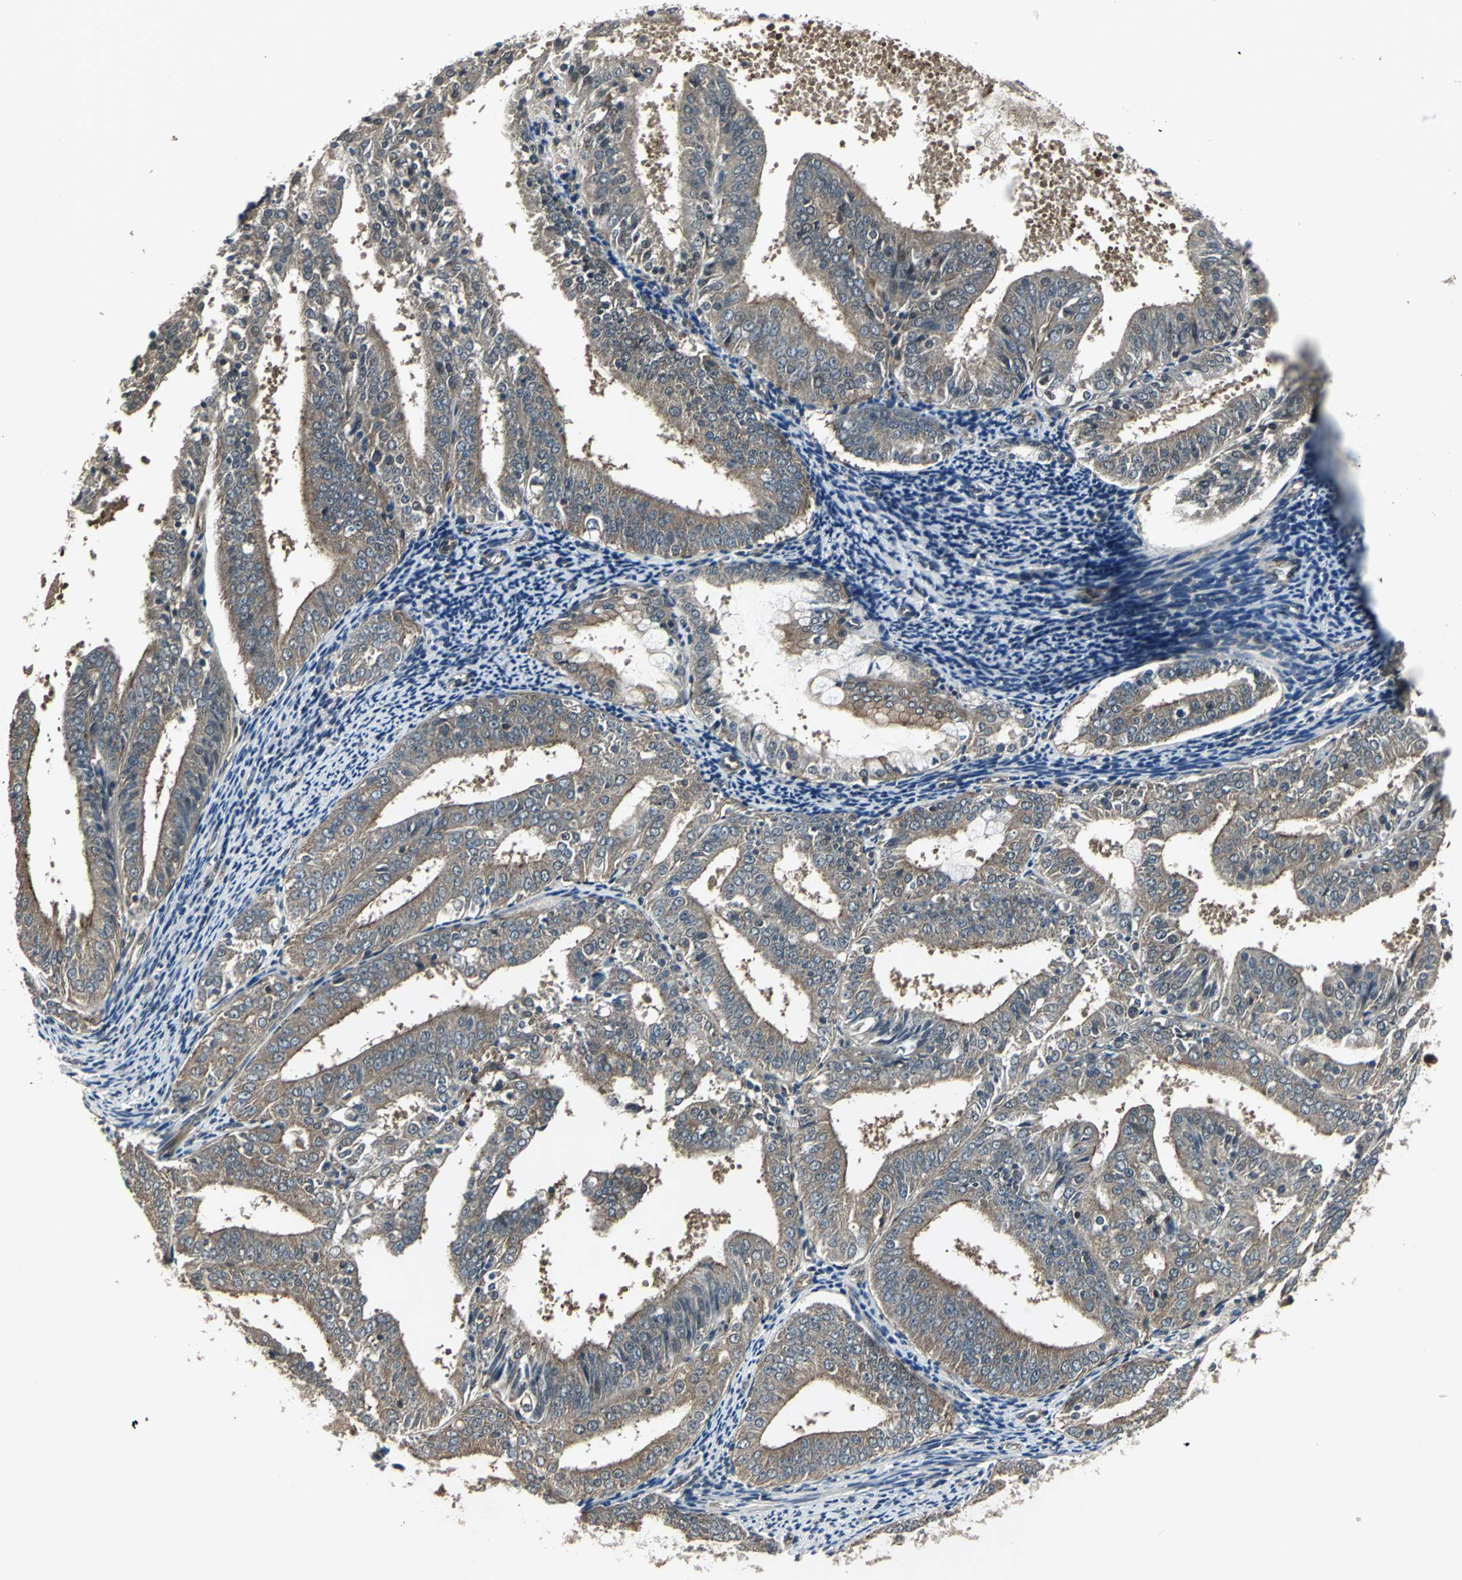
{"staining": {"intensity": "moderate", "quantity": ">75%", "location": "cytoplasmic/membranous"}, "tissue": "endometrial cancer", "cell_type": "Tumor cells", "image_type": "cancer", "snomed": [{"axis": "morphology", "description": "Adenocarcinoma, NOS"}, {"axis": "topography", "description": "Endometrium"}], "caption": "The immunohistochemical stain shows moderate cytoplasmic/membranous expression in tumor cells of adenocarcinoma (endometrial) tissue. (brown staining indicates protein expression, while blue staining denotes nuclei).", "gene": "PFDN1", "patient": {"sex": "female", "age": 63}}